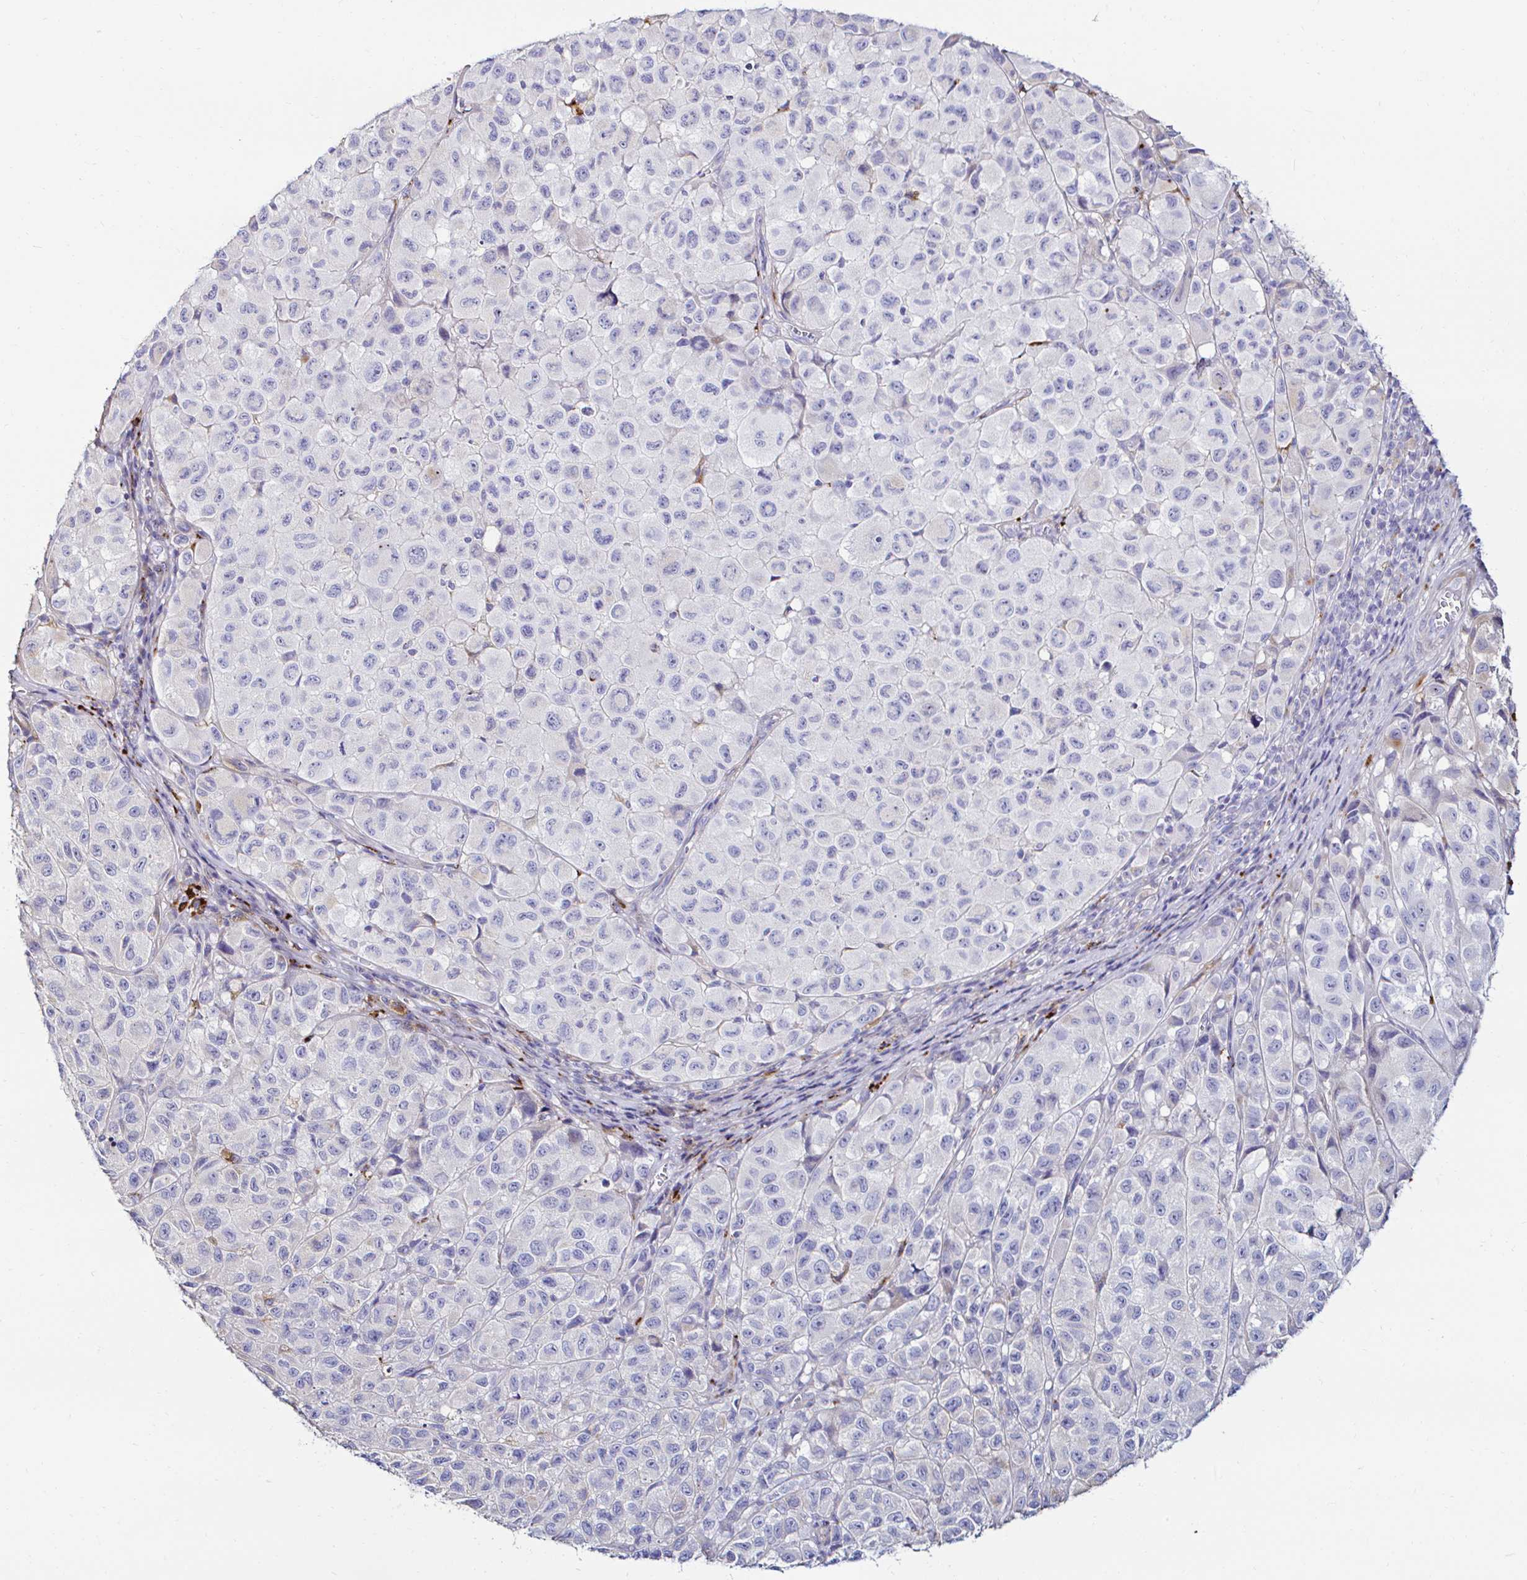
{"staining": {"intensity": "moderate", "quantity": "<25%", "location": "cytoplasmic/membranous"}, "tissue": "melanoma", "cell_type": "Tumor cells", "image_type": "cancer", "snomed": [{"axis": "morphology", "description": "Malignant melanoma, NOS"}, {"axis": "topography", "description": "Skin"}], "caption": "DAB (3,3'-diaminobenzidine) immunohistochemical staining of melanoma exhibits moderate cytoplasmic/membranous protein staining in approximately <25% of tumor cells.", "gene": "GALNS", "patient": {"sex": "male", "age": 93}}